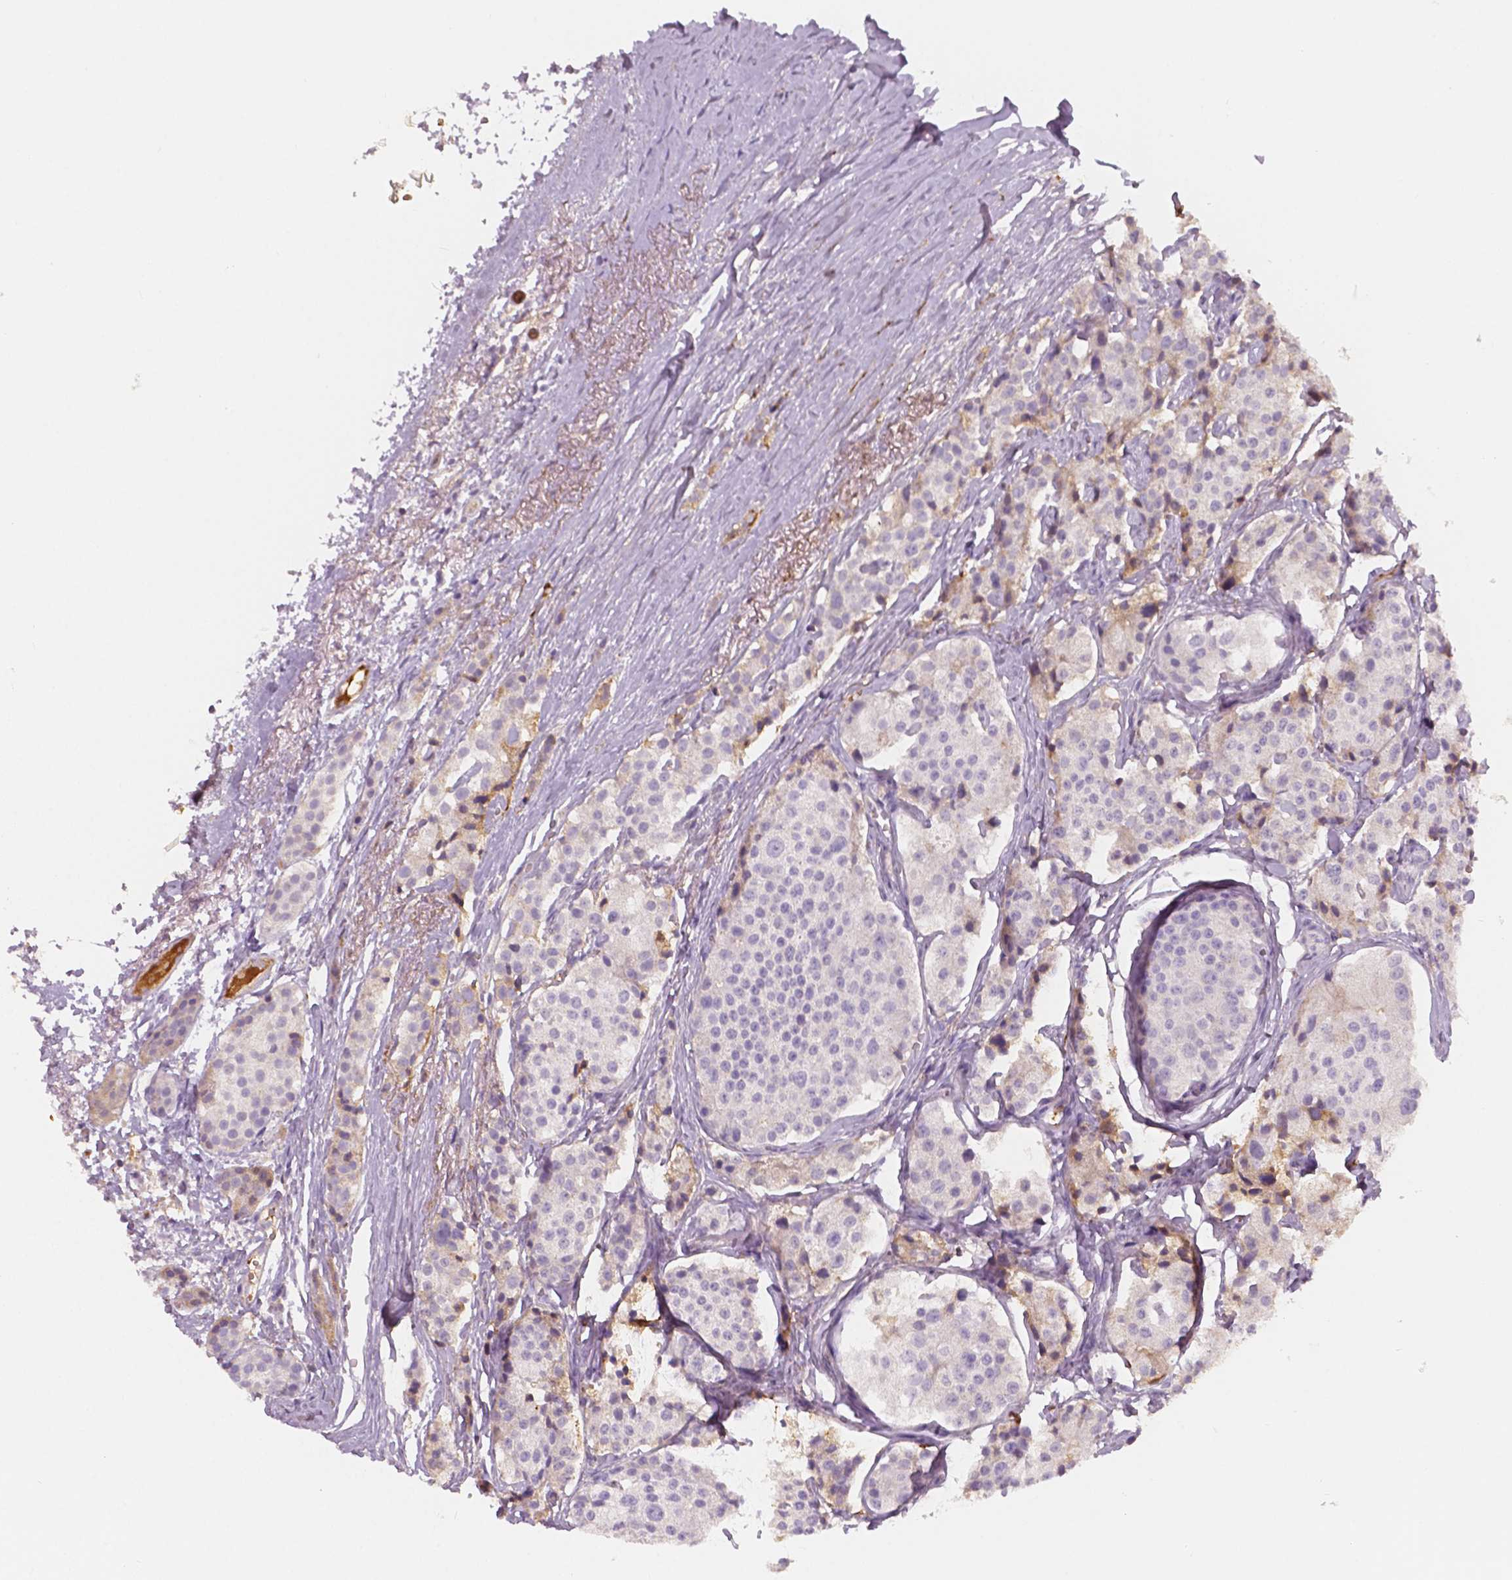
{"staining": {"intensity": "negative", "quantity": "none", "location": "none"}, "tissue": "carcinoid", "cell_type": "Tumor cells", "image_type": "cancer", "snomed": [{"axis": "morphology", "description": "Carcinoid, malignant, NOS"}, {"axis": "topography", "description": "Small intestine"}], "caption": "IHC histopathology image of human carcinoid (malignant) stained for a protein (brown), which displays no expression in tumor cells.", "gene": "APOA4", "patient": {"sex": "female", "age": 65}}